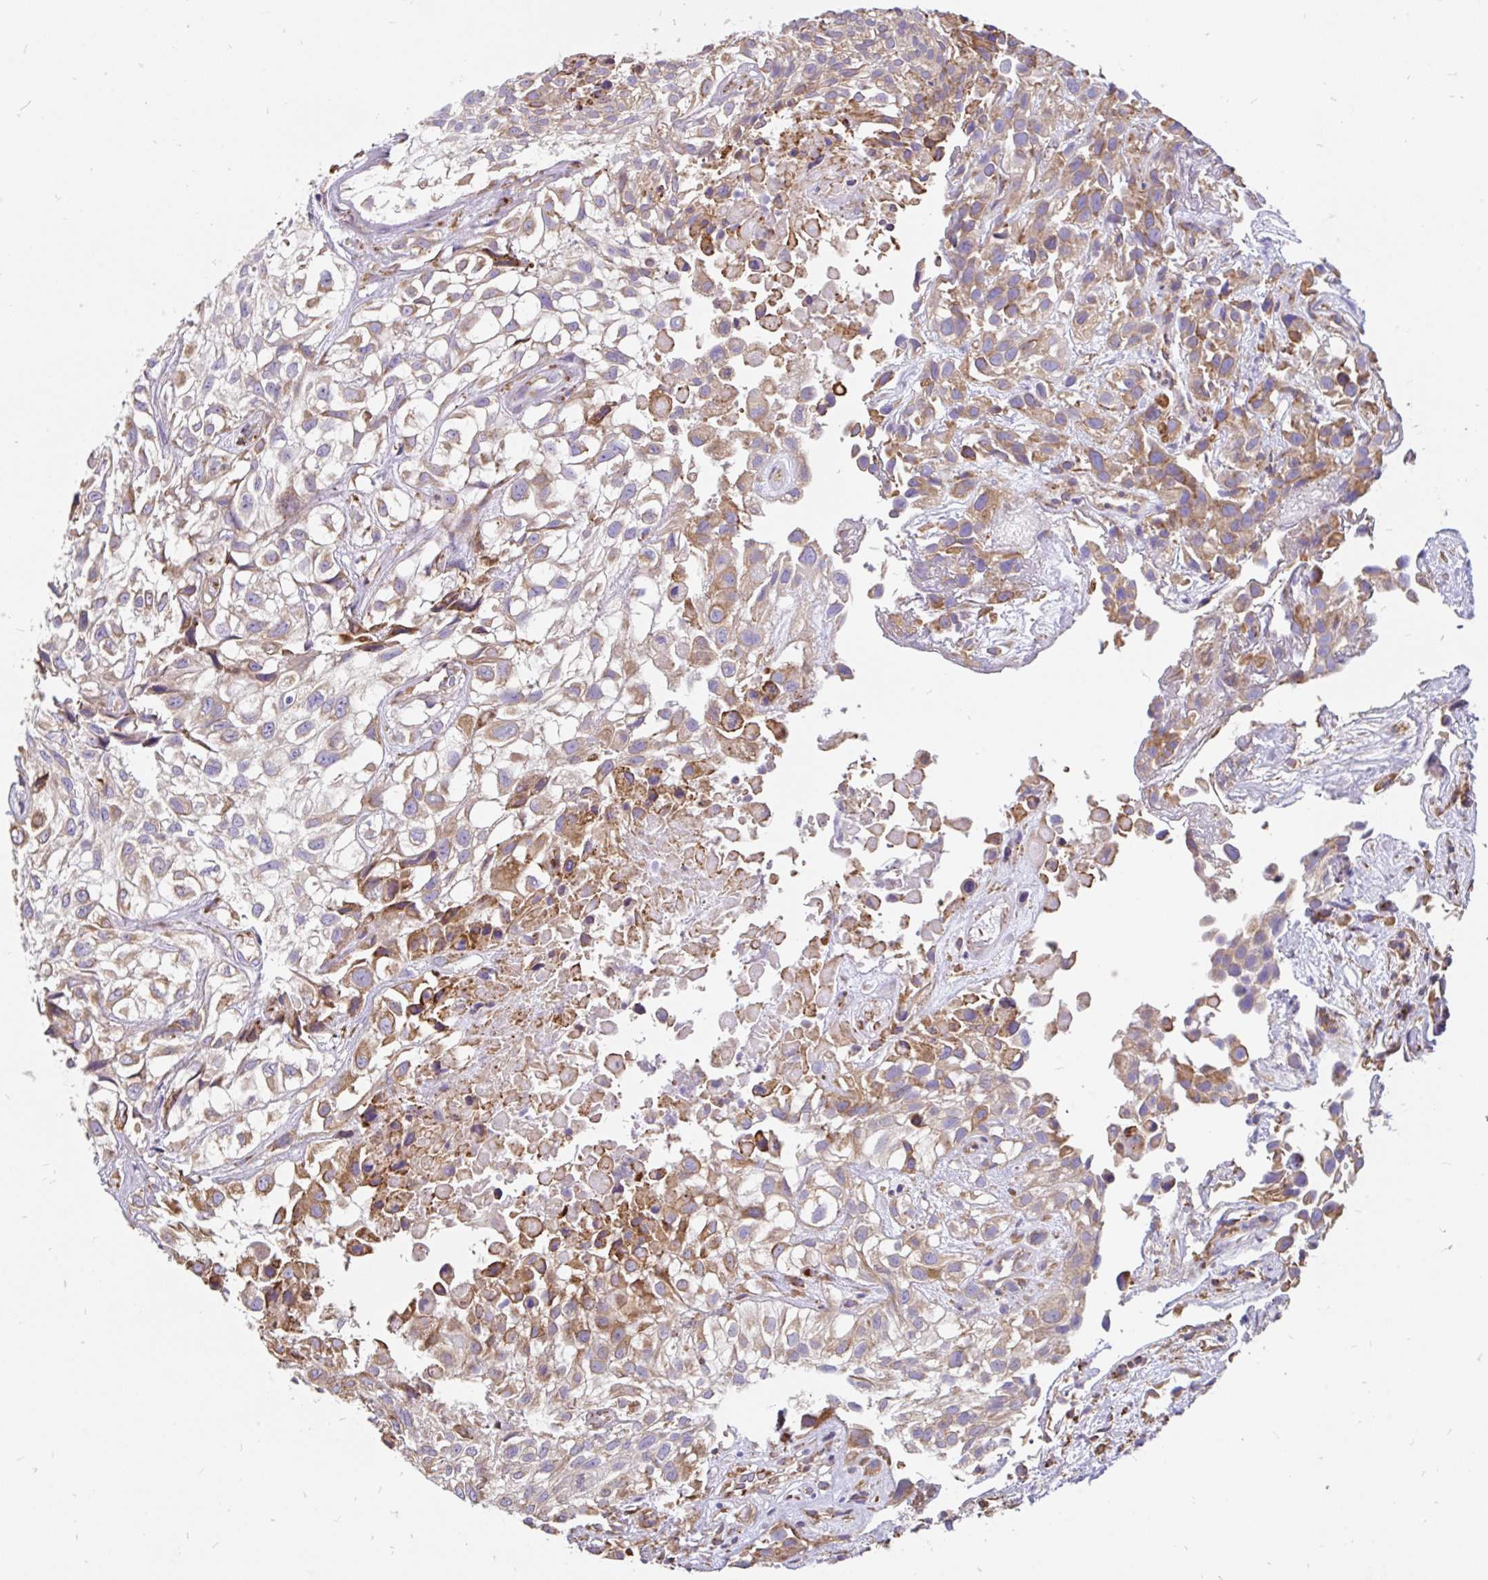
{"staining": {"intensity": "moderate", "quantity": "25%-75%", "location": "cytoplasmic/membranous"}, "tissue": "urothelial cancer", "cell_type": "Tumor cells", "image_type": "cancer", "snomed": [{"axis": "morphology", "description": "Urothelial carcinoma, High grade"}, {"axis": "topography", "description": "Urinary bladder"}], "caption": "Brown immunohistochemical staining in urothelial carcinoma (high-grade) displays moderate cytoplasmic/membranous staining in approximately 25%-75% of tumor cells.", "gene": "EML5", "patient": {"sex": "male", "age": 56}}